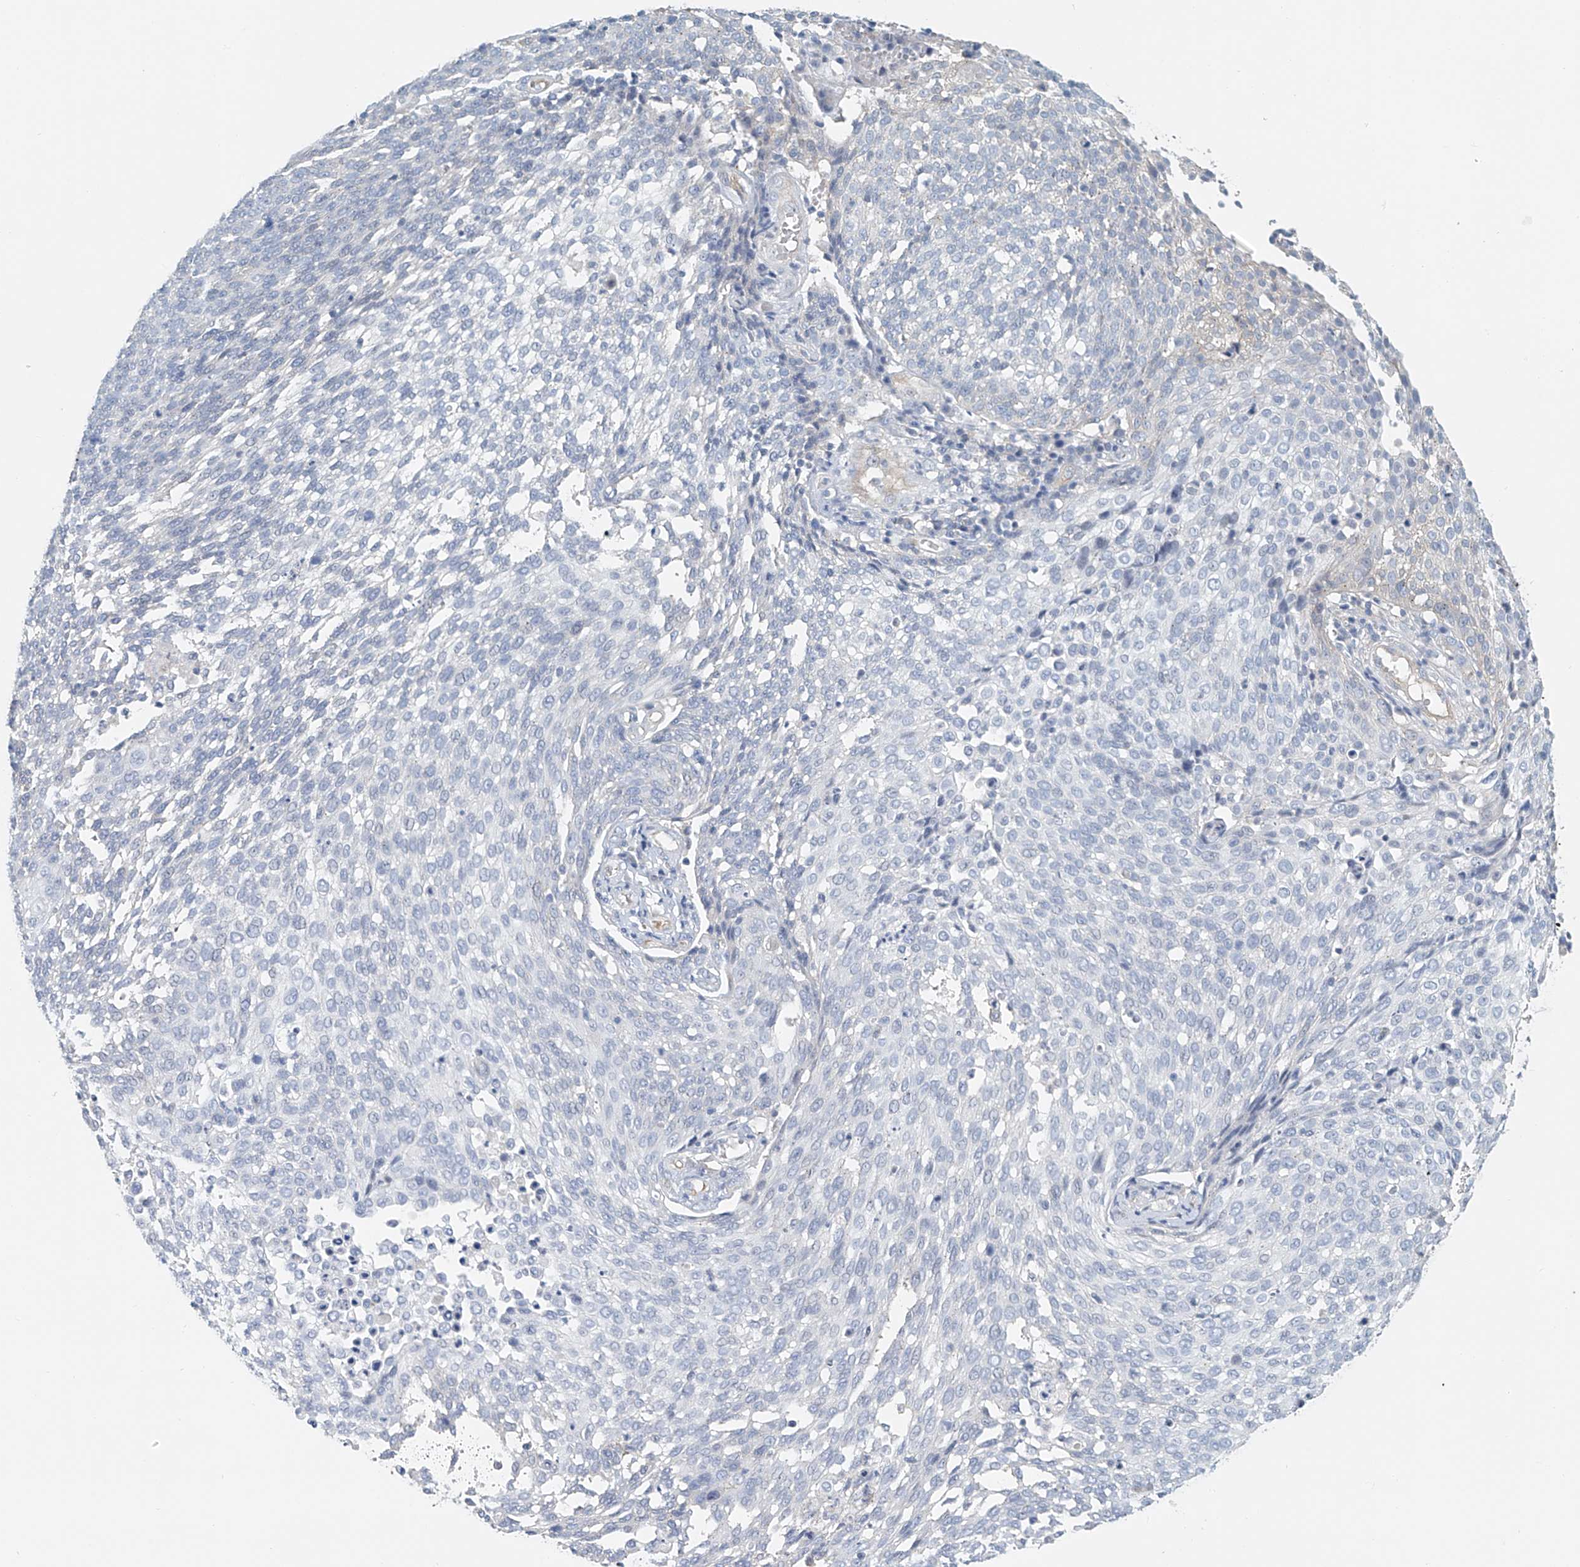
{"staining": {"intensity": "negative", "quantity": "none", "location": "none"}, "tissue": "cervical cancer", "cell_type": "Tumor cells", "image_type": "cancer", "snomed": [{"axis": "morphology", "description": "Squamous cell carcinoma, NOS"}, {"axis": "topography", "description": "Cervix"}], "caption": "A high-resolution image shows IHC staining of squamous cell carcinoma (cervical), which displays no significant expression in tumor cells. The staining was performed using DAB (3,3'-diaminobenzidine) to visualize the protein expression in brown, while the nuclei were stained in blue with hematoxylin (Magnification: 20x).", "gene": "FRYL", "patient": {"sex": "female", "age": 34}}